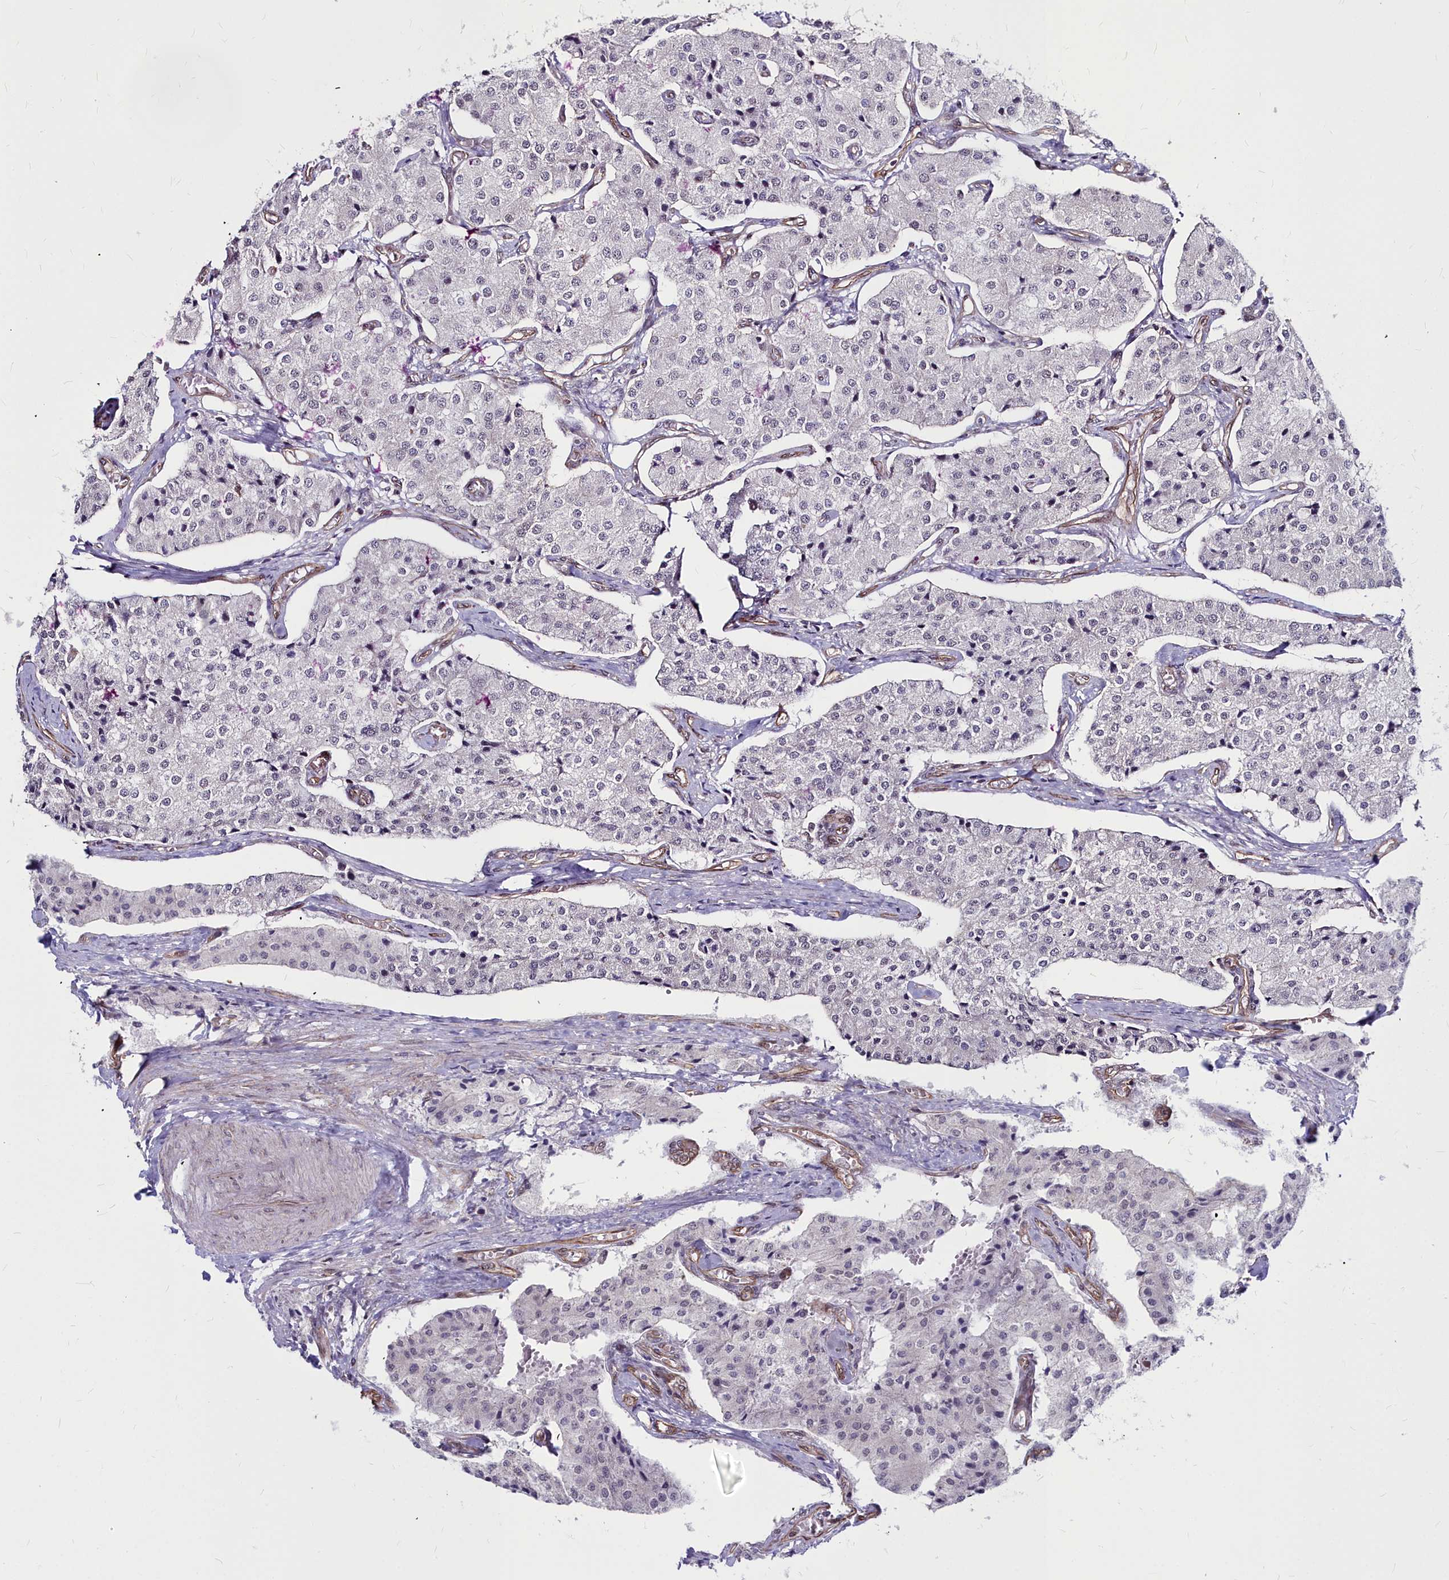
{"staining": {"intensity": "negative", "quantity": "none", "location": "none"}, "tissue": "carcinoid", "cell_type": "Tumor cells", "image_type": "cancer", "snomed": [{"axis": "morphology", "description": "Carcinoid, malignant, NOS"}, {"axis": "topography", "description": "Colon"}], "caption": "Micrograph shows no significant protein staining in tumor cells of malignant carcinoid.", "gene": "YJU2", "patient": {"sex": "female", "age": 52}}